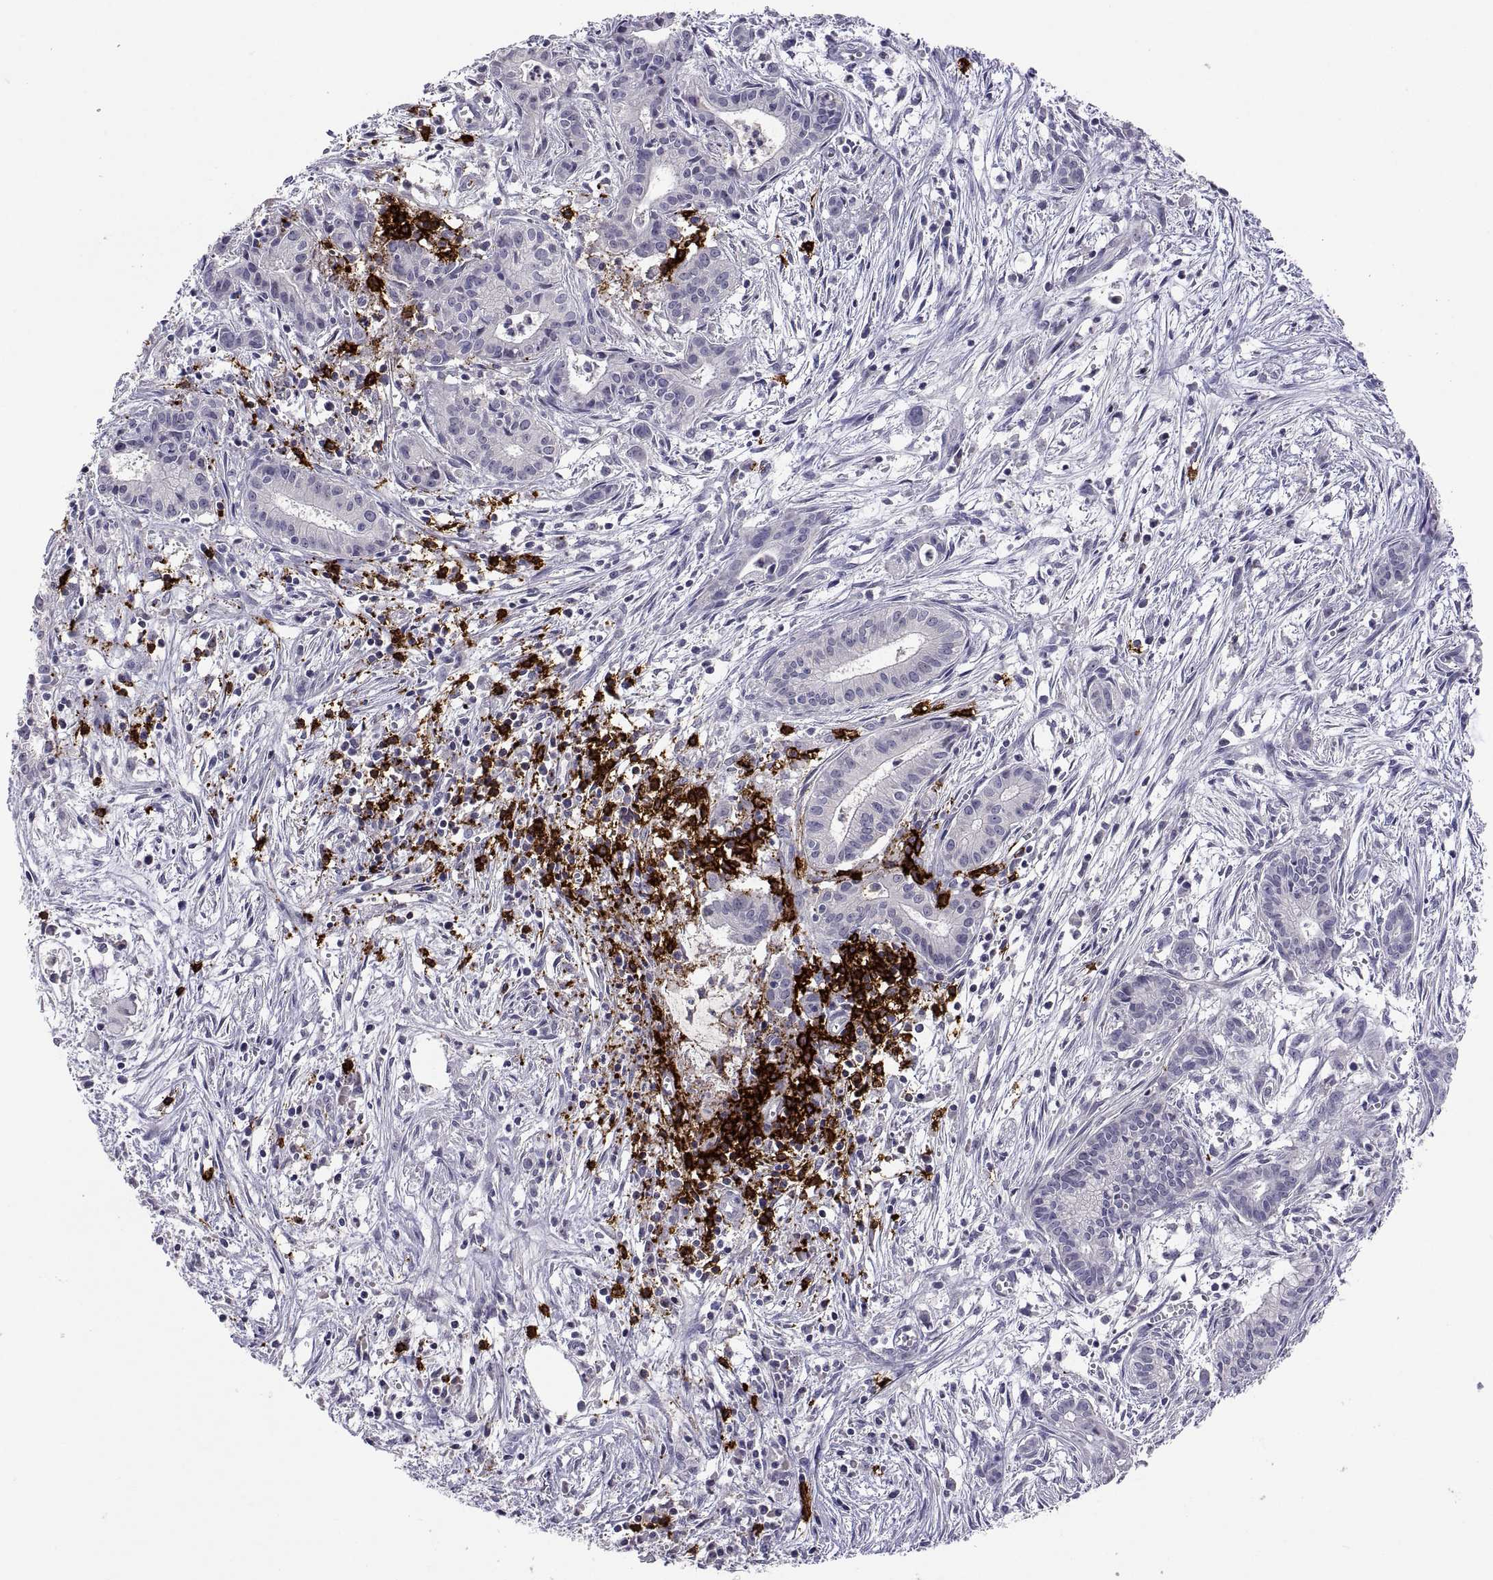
{"staining": {"intensity": "negative", "quantity": "none", "location": "none"}, "tissue": "pancreatic cancer", "cell_type": "Tumor cells", "image_type": "cancer", "snomed": [{"axis": "morphology", "description": "Adenocarcinoma, NOS"}, {"axis": "topography", "description": "Pancreas"}], "caption": "High magnification brightfield microscopy of adenocarcinoma (pancreatic) stained with DAB (brown) and counterstained with hematoxylin (blue): tumor cells show no significant staining.", "gene": "MS4A1", "patient": {"sex": "male", "age": 48}}